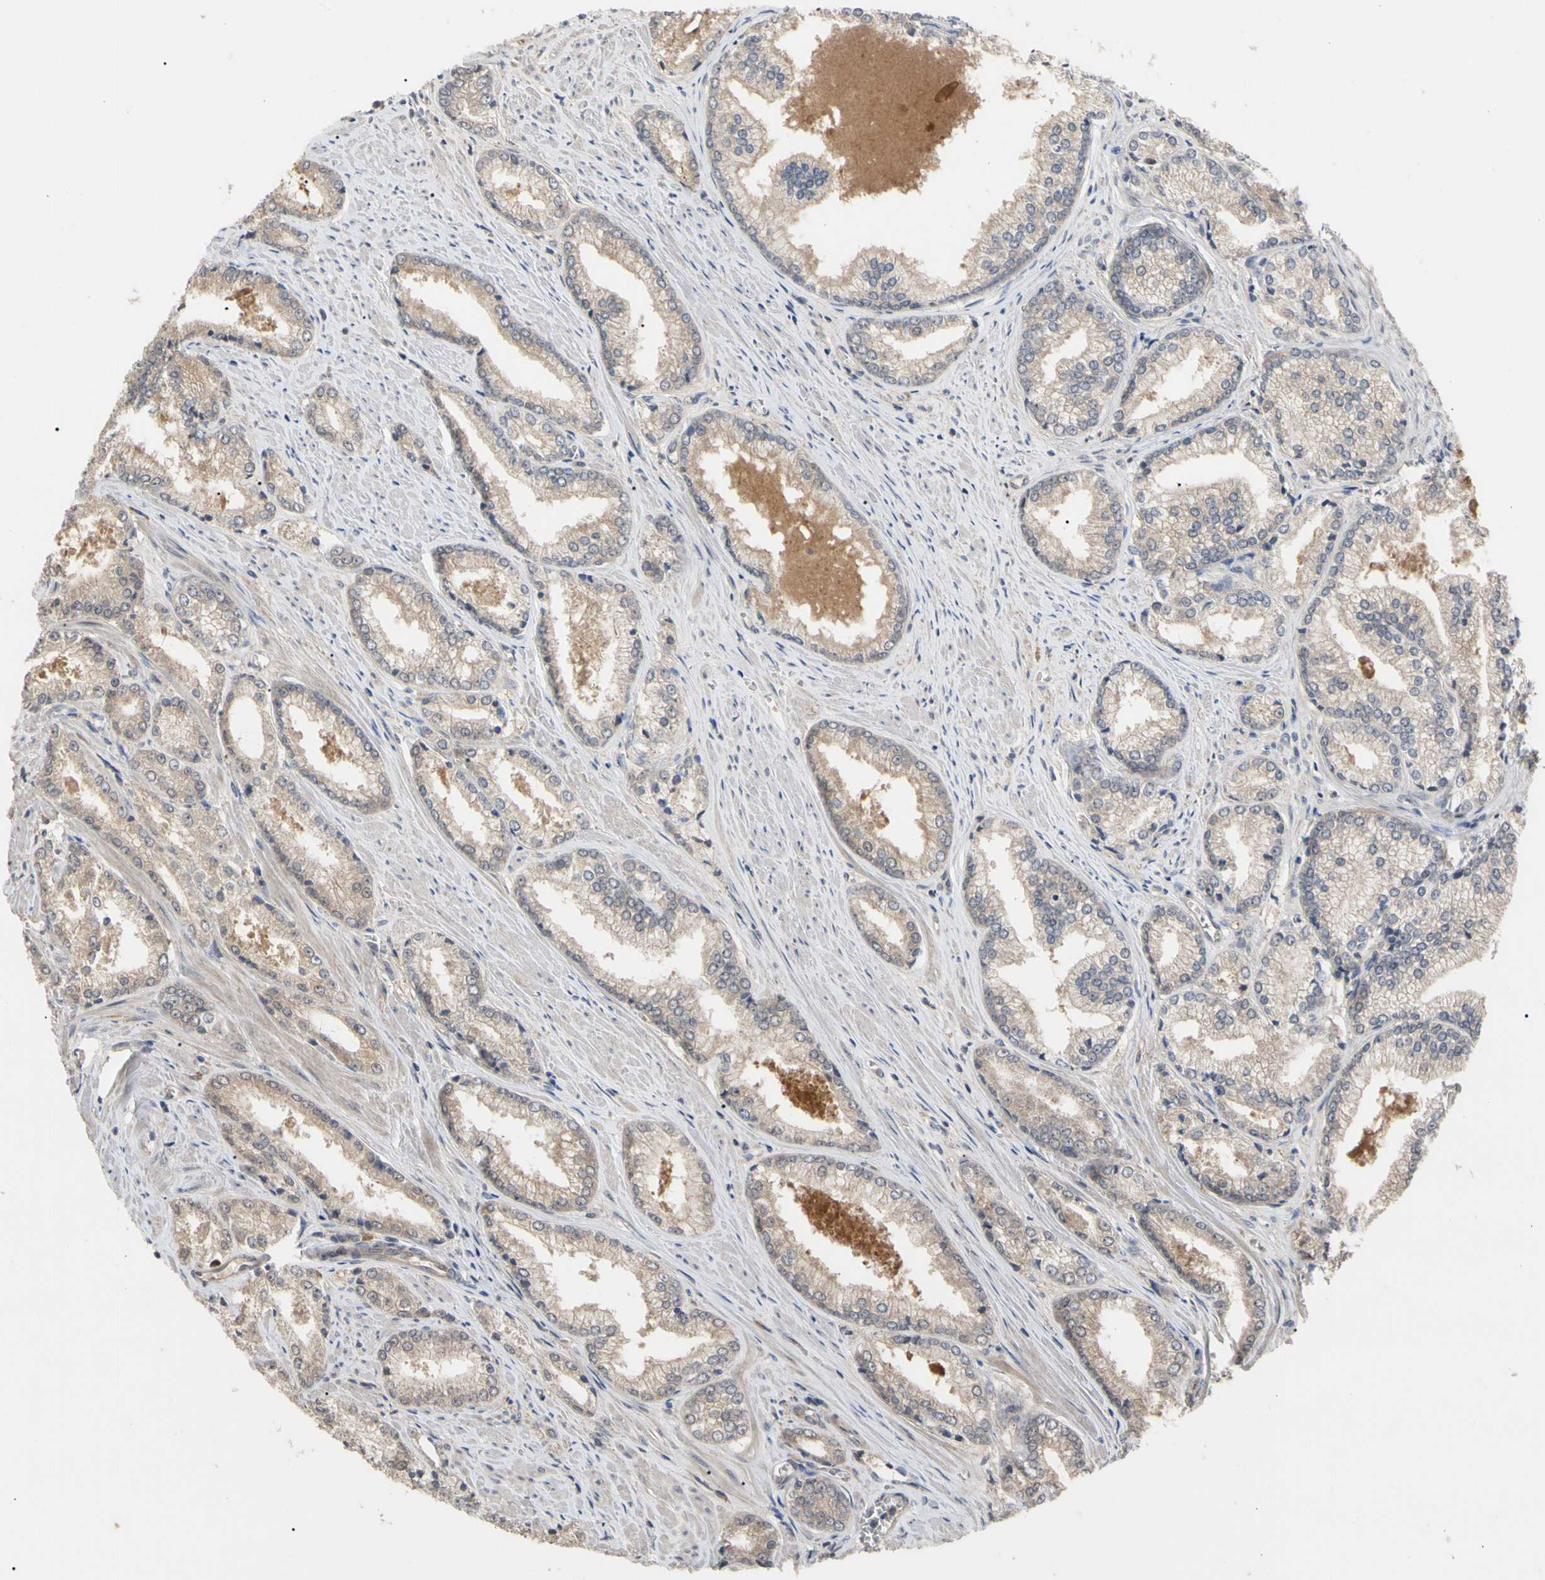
{"staining": {"intensity": "weak", "quantity": ">75%", "location": "cytoplasmic/membranous"}, "tissue": "prostate cancer", "cell_type": "Tumor cells", "image_type": "cancer", "snomed": [{"axis": "morphology", "description": "Adenocarcinoma, Low grade"}, {"axis": "topography", "description": "Prostate"}], "caption": "Prostate cancer (low-grade adenocarcinoma) was stained to show a protein in brown. There is low levels of weak cytoplasmic/membranous staining in approximately >75% of tumor cells.", "gene": "CYTIP", "patient": {"sex": "male", "age": 64}}